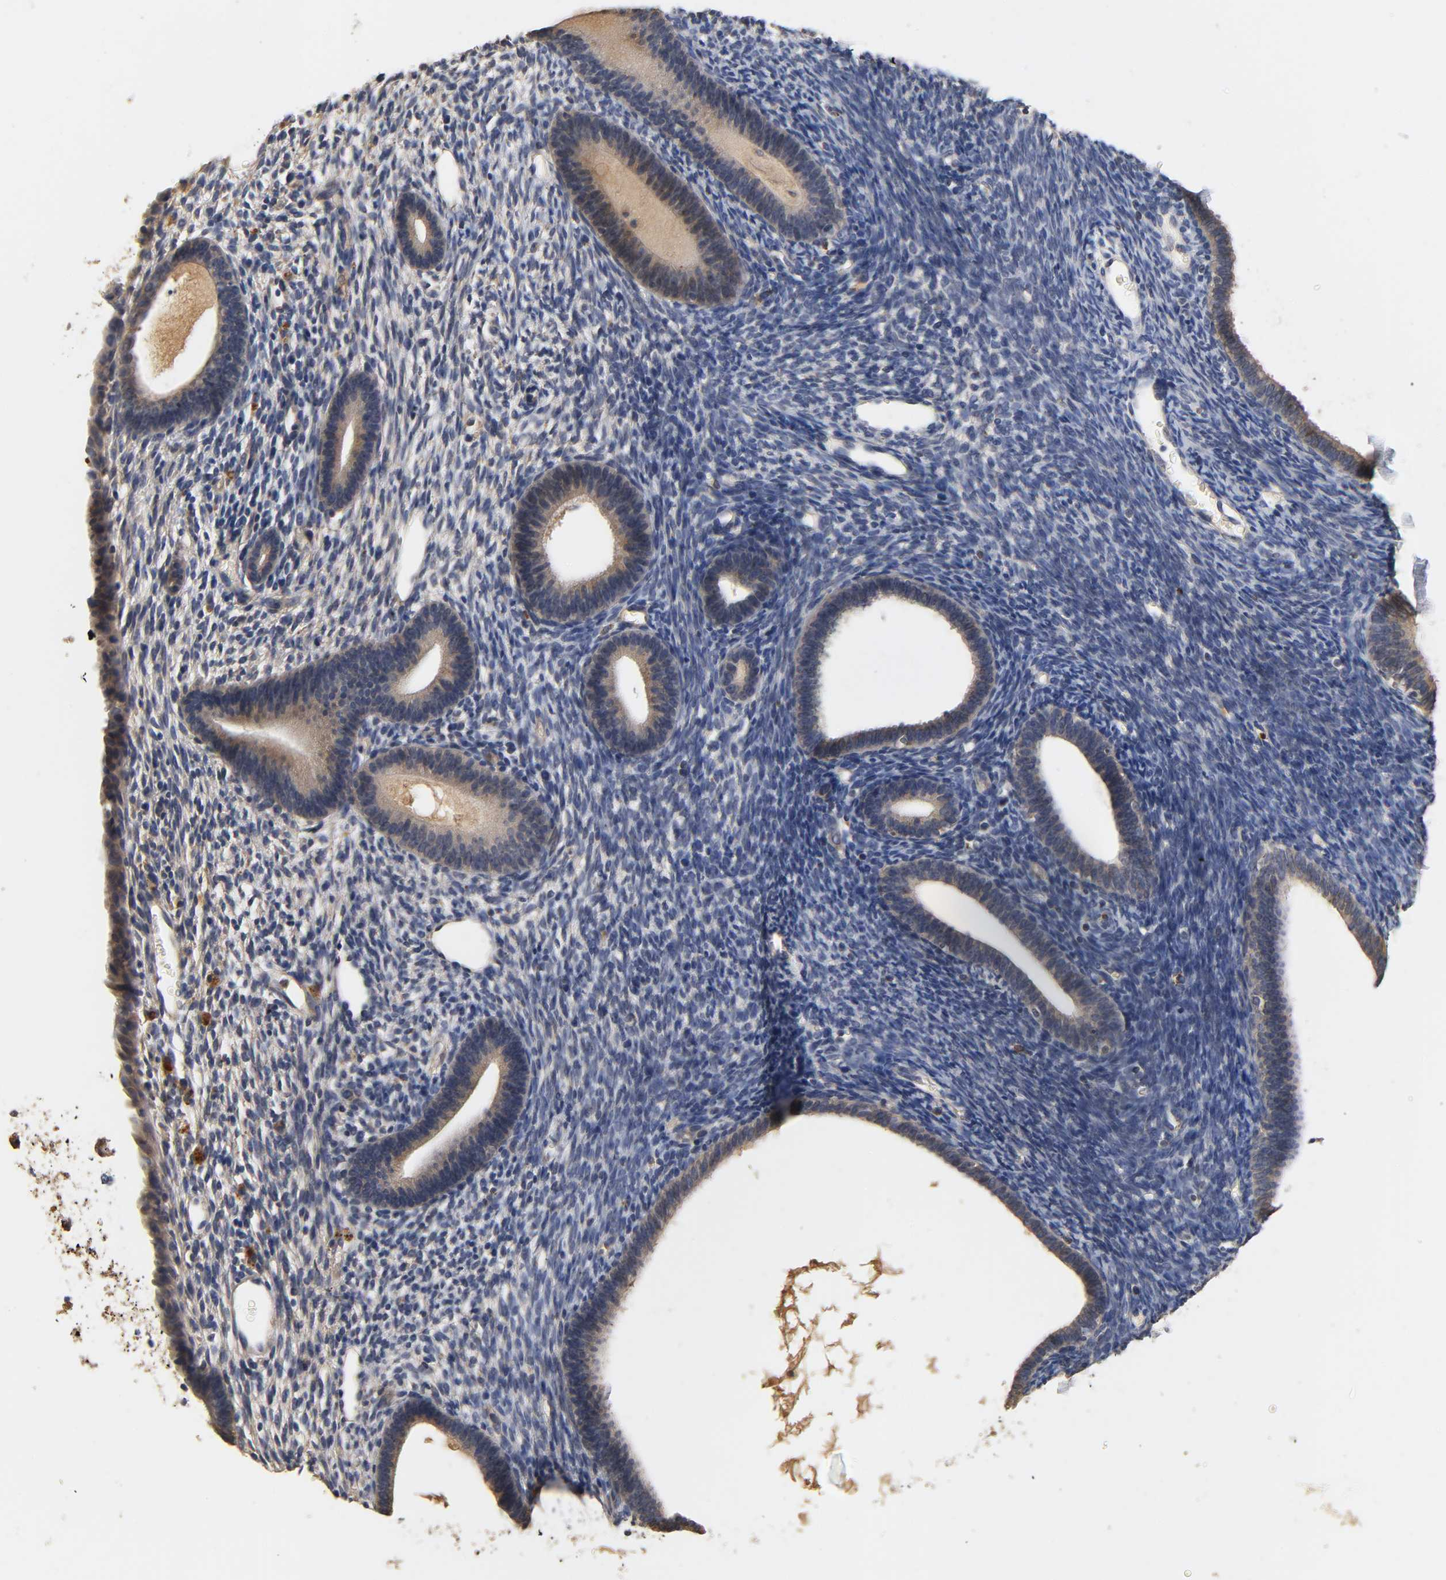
{"staining": {"intensity": "weak", "quantity": "25%-75%", "location": "cytoplasmic/membranous"}, "tissue": "endometrium", "cell_type": "Cells in endometrial stroma", "image_type": "normal", "snomed": [{"axis": "morphology", "description": "Normal tissue, NOS"}, {"axis": "topography", "description": "Endometrium"}], "caption": "DAB immunohistochemical staining of unremarkable human endometrium reveals weak cytoplasmic/membranous protein staining in approximately 25%-75% of cells in endometrial stroma. The protein of interest is stained brown, and the nuclei are stained in blue (DAB IHC with brightfield microscopy, high magnification).", "gene": "SCAP", "patient": {"sex": "female", "age": 57}}